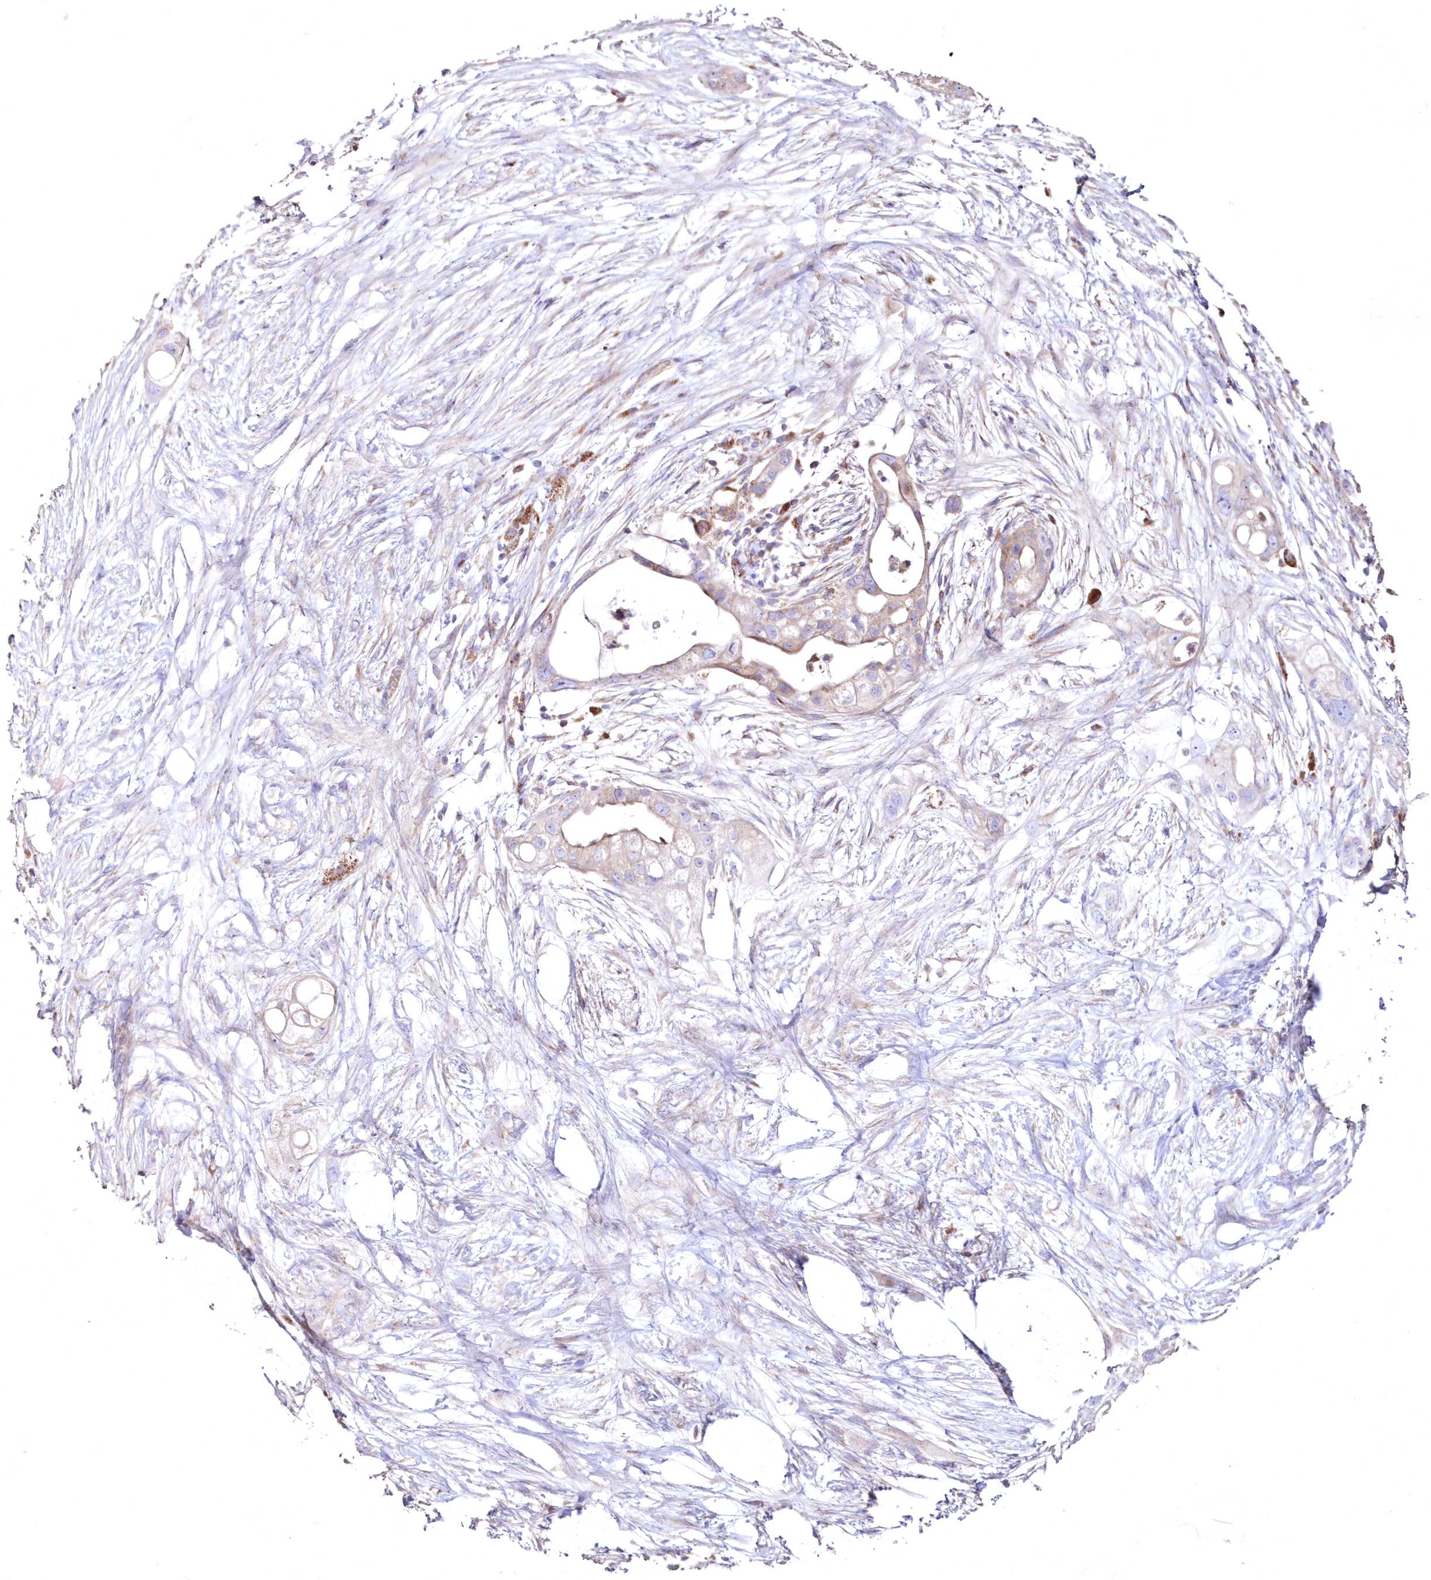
{"staining": {"intensity": "moderate", "quantity": "<25%", "location": "cytoplasmic/membranous"}, "tissue": "pancreatic cancer", "cell_type": "Tumor cells", "image_type": "cancer", "snomed": [{"axis": "morphology", "description": "Adenocarcinoma, NOS"}, {"axis": "topography", "description": "Pancreas"}], "caption": "This is a histology image of IHC staining of adenocarcinoma (pancreatic), which shows moderate positivity in the cytoplasmic/membranous of tumor cells.", "gene": "HADHB", "patient": {"sex": "male", "age": 53}}